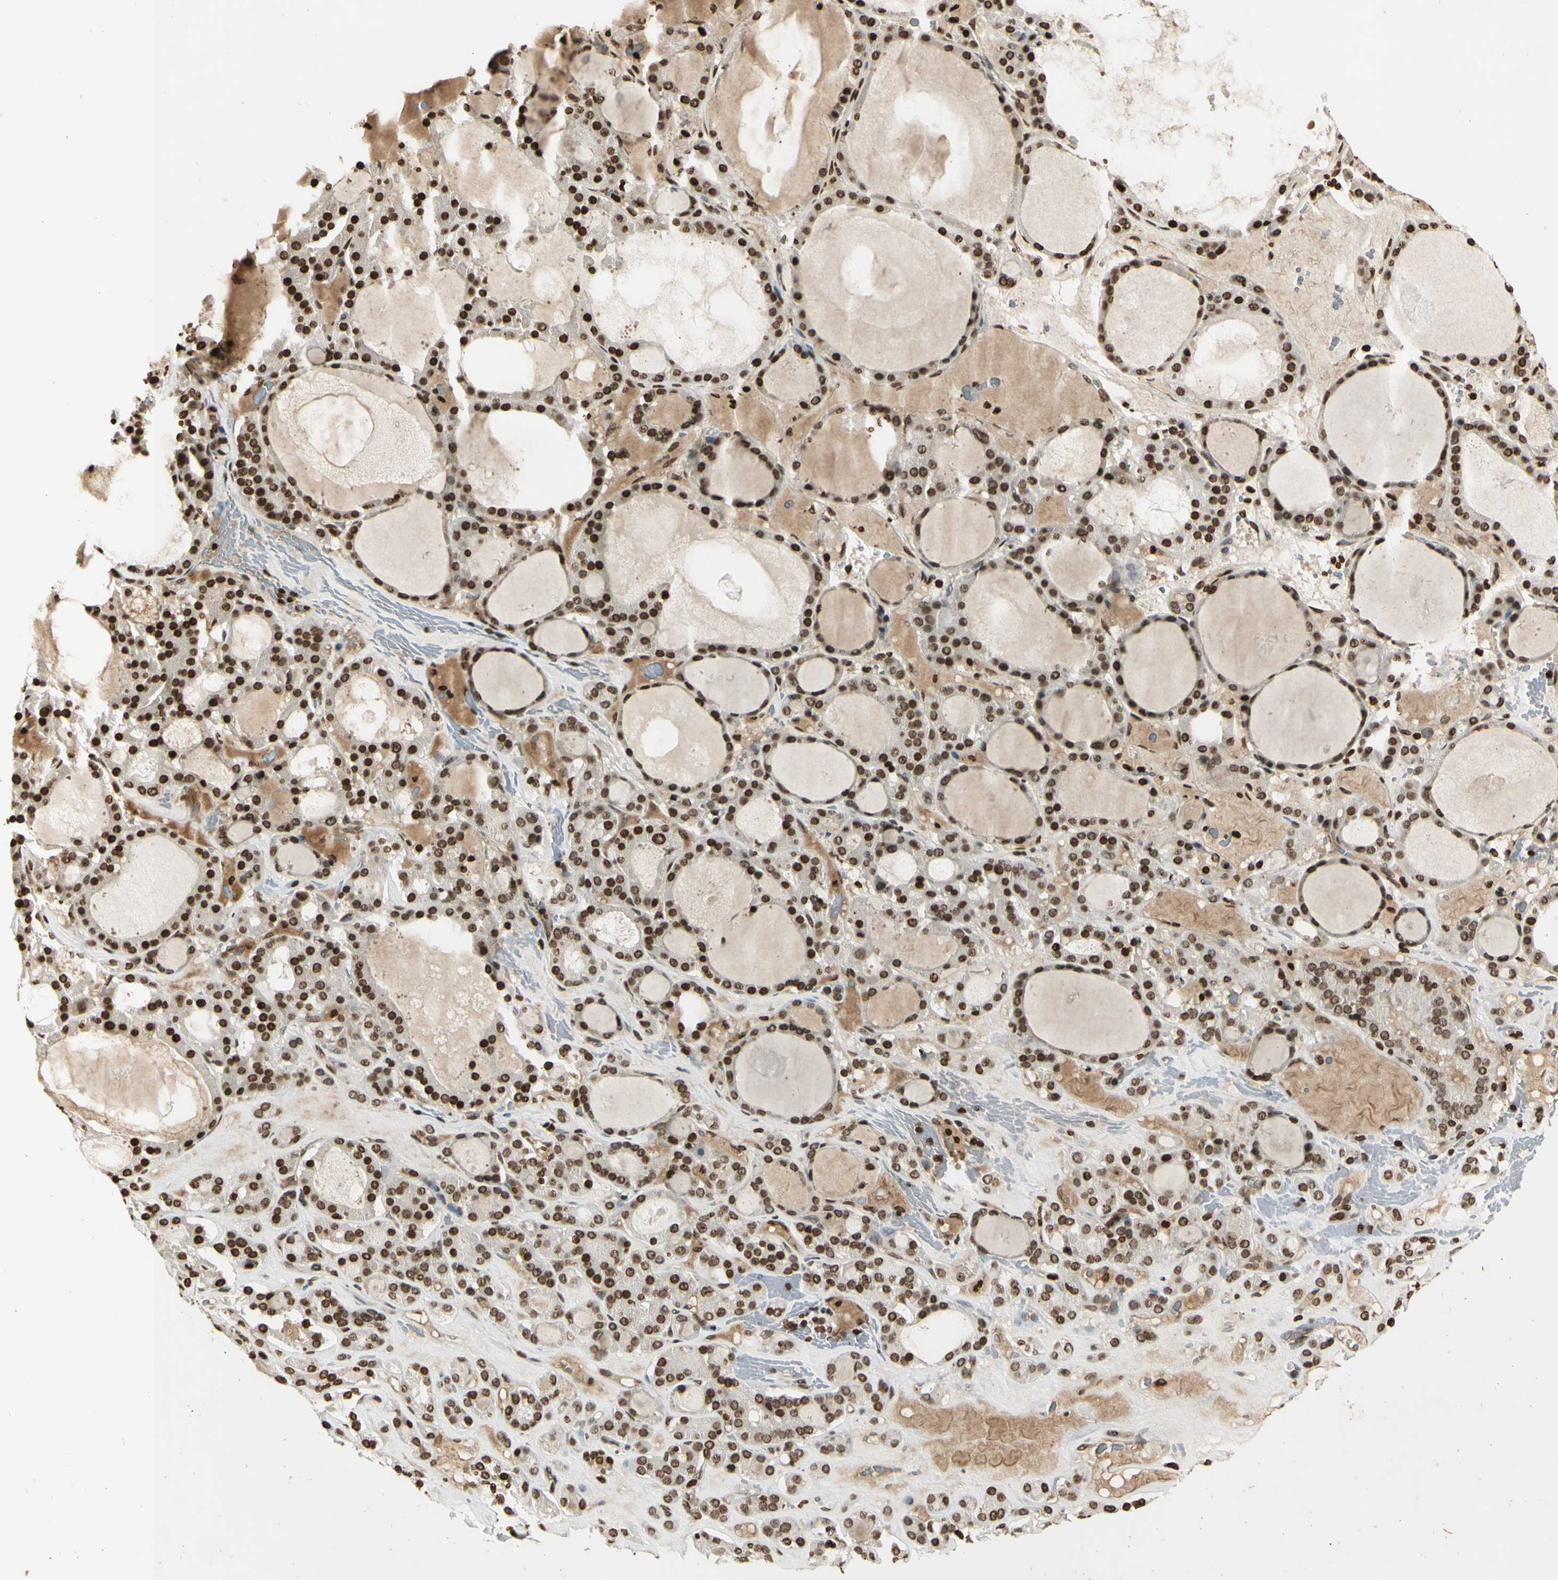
{"staining": {"intensity": "moderate", "quantity": ">75%", "location": "nuclear"}, "tissue": "thyroid gland", "cell_type": "Glandular cells", "image_type": "normal", "snomed": [{"axis": "morphology", "description": "Normal tissue, NOS"}, {"axis": "morphology", "description": "Carcinoma, NOS"}, {"axis": "topography", "description": "Thyroid gland"}], "caption": "A photomicrograph of thyroid gland stained for a protein reveals moderate nuclear brown staining in glandular cells. (DAB (3,3'-diaminobenzidine) IHC with brightfield microscopy, high magnification).", "gene": "RORA", "patient": {"sex": "female", "age": 86}}